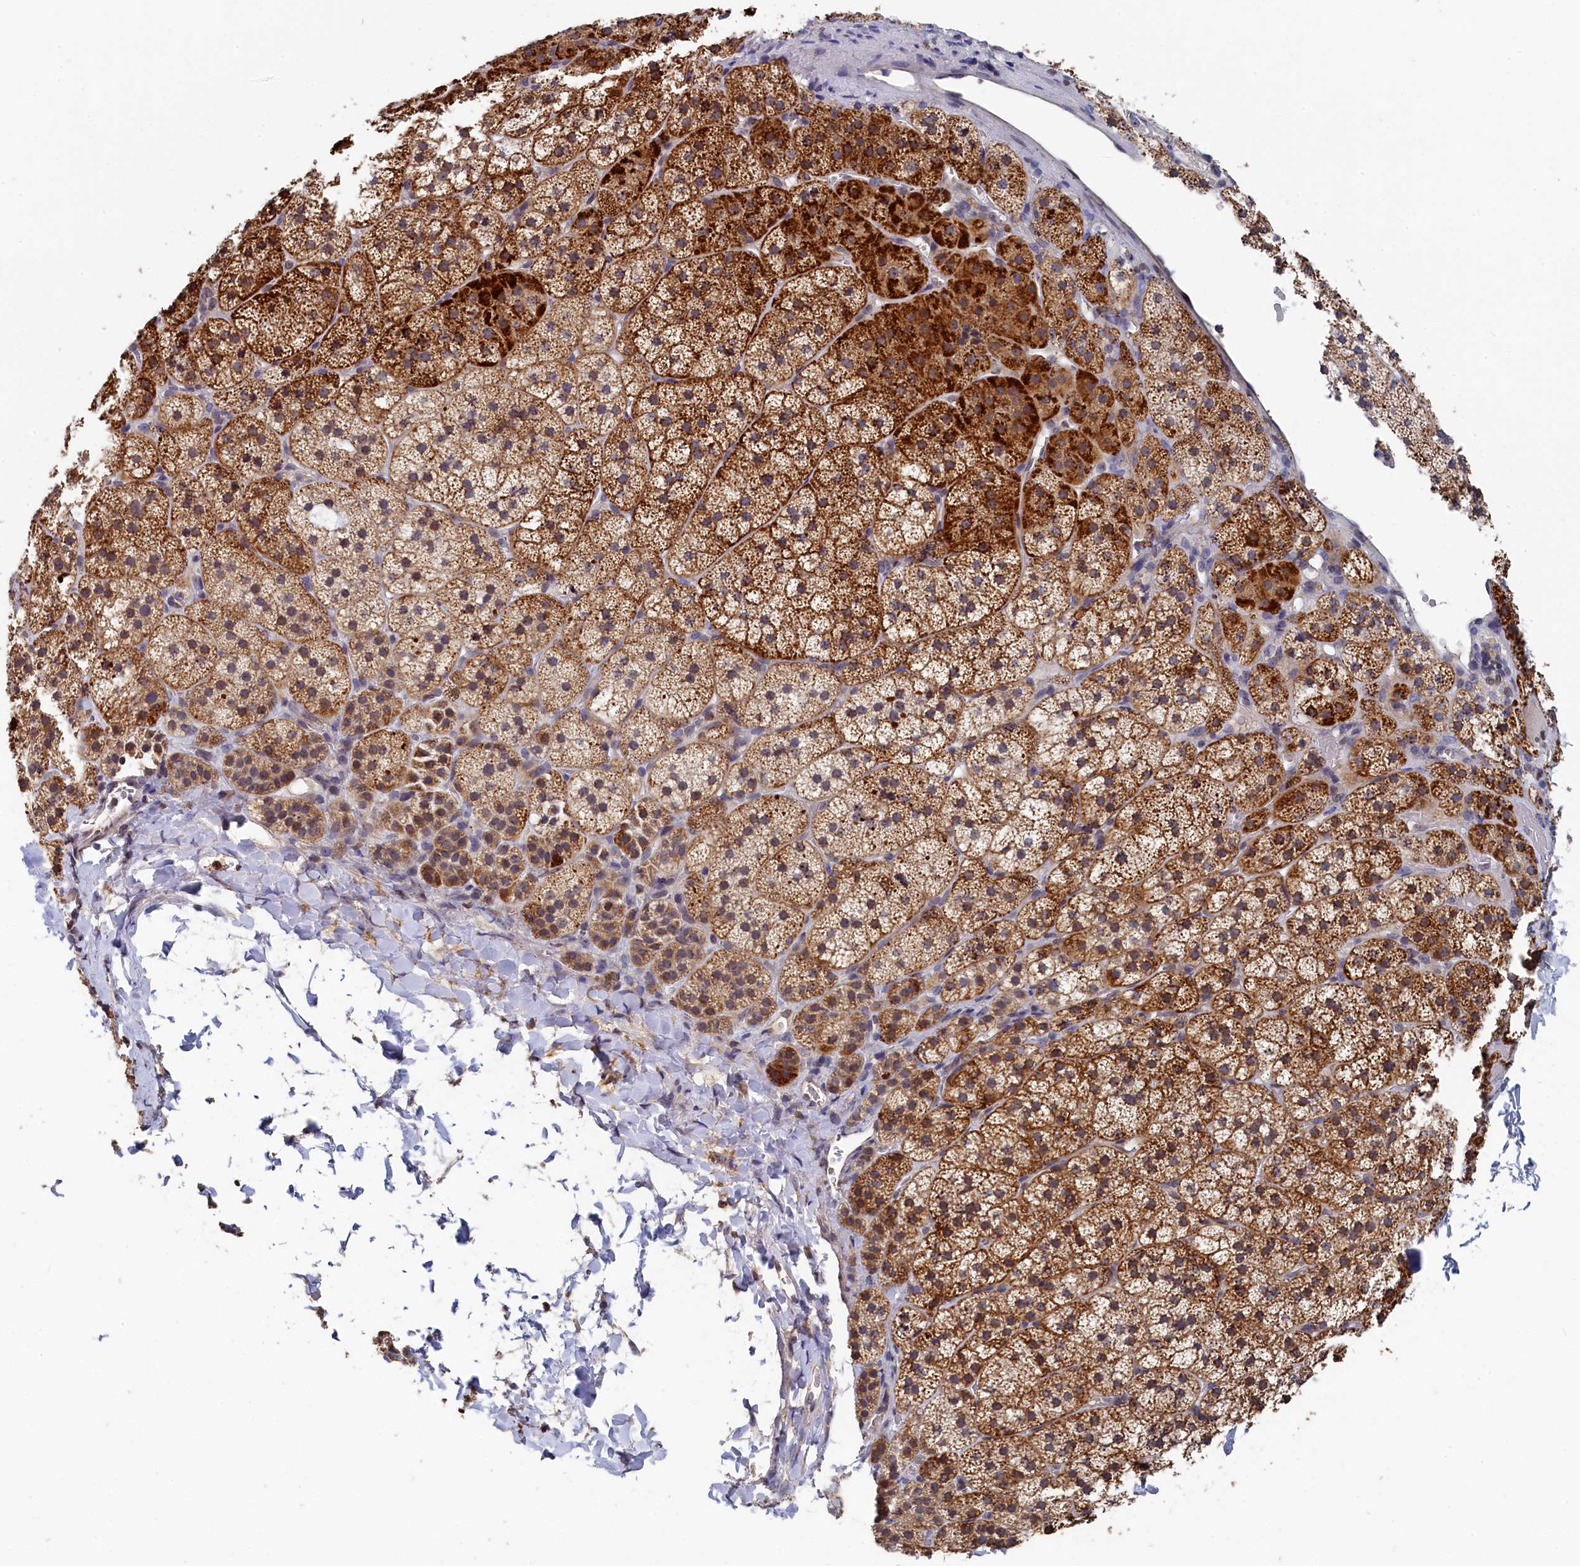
{"staining": {"intensity": "strong", "quantity": "25%-75%", "location": "cytoplasmic/membranous"}, "tissue": "adrenal gland", "cell_type": "Glandular cells", "image_type": "normal", "snomed": [{"axis": "morphology", "description": "Normal tissue, NOS"}, {"axis": "topography", "description": "Adrenal gland"}], "caption": "Immunohistochemical staining of normal human adrenal gland shows high levels of strong cytoplasmic/membranous positivity in approximately 25%-75% of glandular cells. Ihc stains the protein in brown and the nuclei are stained blue.", "gene": "ANKEF1", "patient": {"sex": "female", "age": 44}}